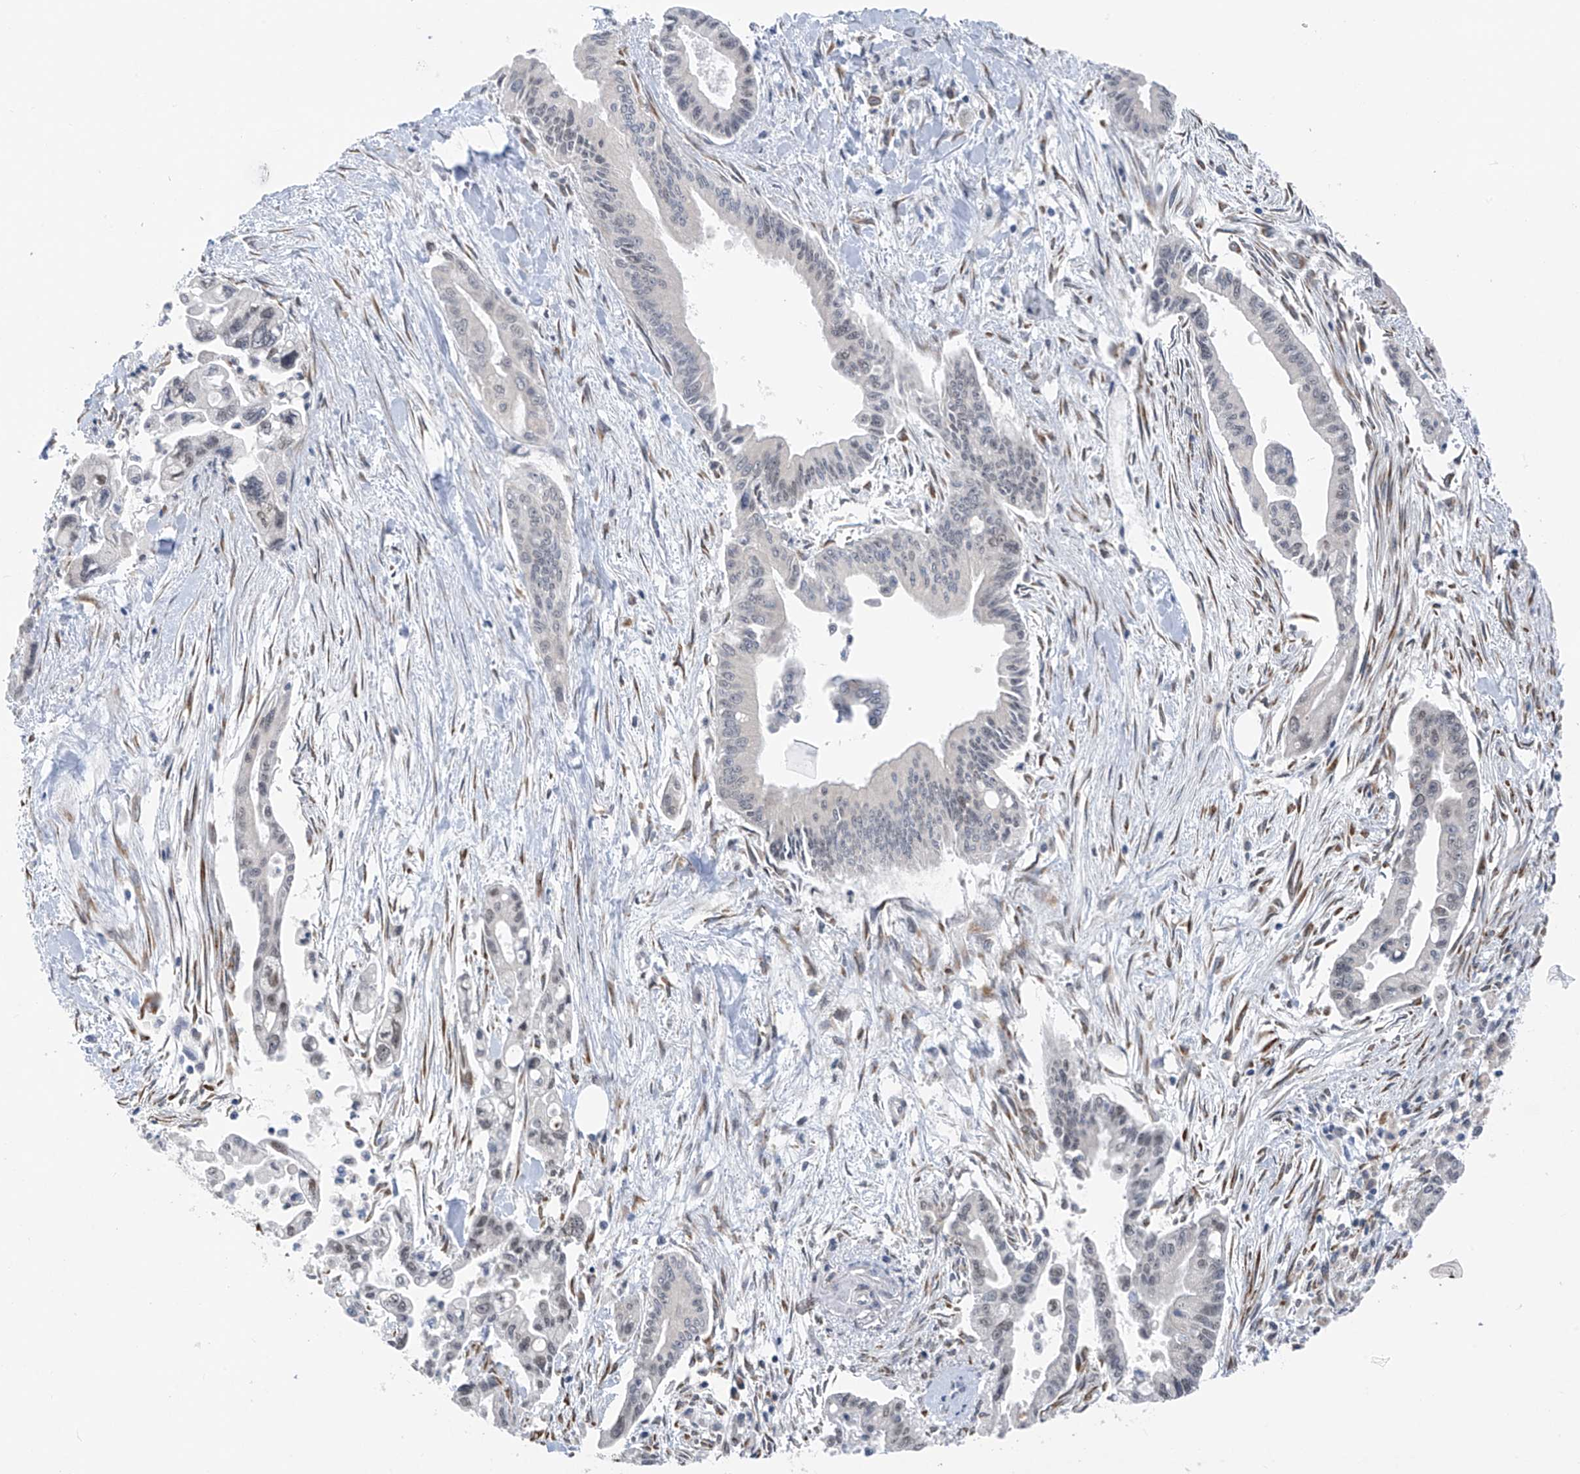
{"staining": {"intensity": "negative", "quantity": "none", "location": "none"}, "tissue": "pancreatic cancer", "cell_type": "Tumor cells", "image_type": "cancer", "snomed": [{"axis": "morphology", "description": "Adenocarcinoma, NOS"}, {"axis": "topography", "description": "Pancreas"}], "caption": "The image reveals no significant positivity in tumor cells of adenocarcinoma (pancreatic).", "gene": "CYP4V2", "patient": {"sex": "male", "age": 70}}